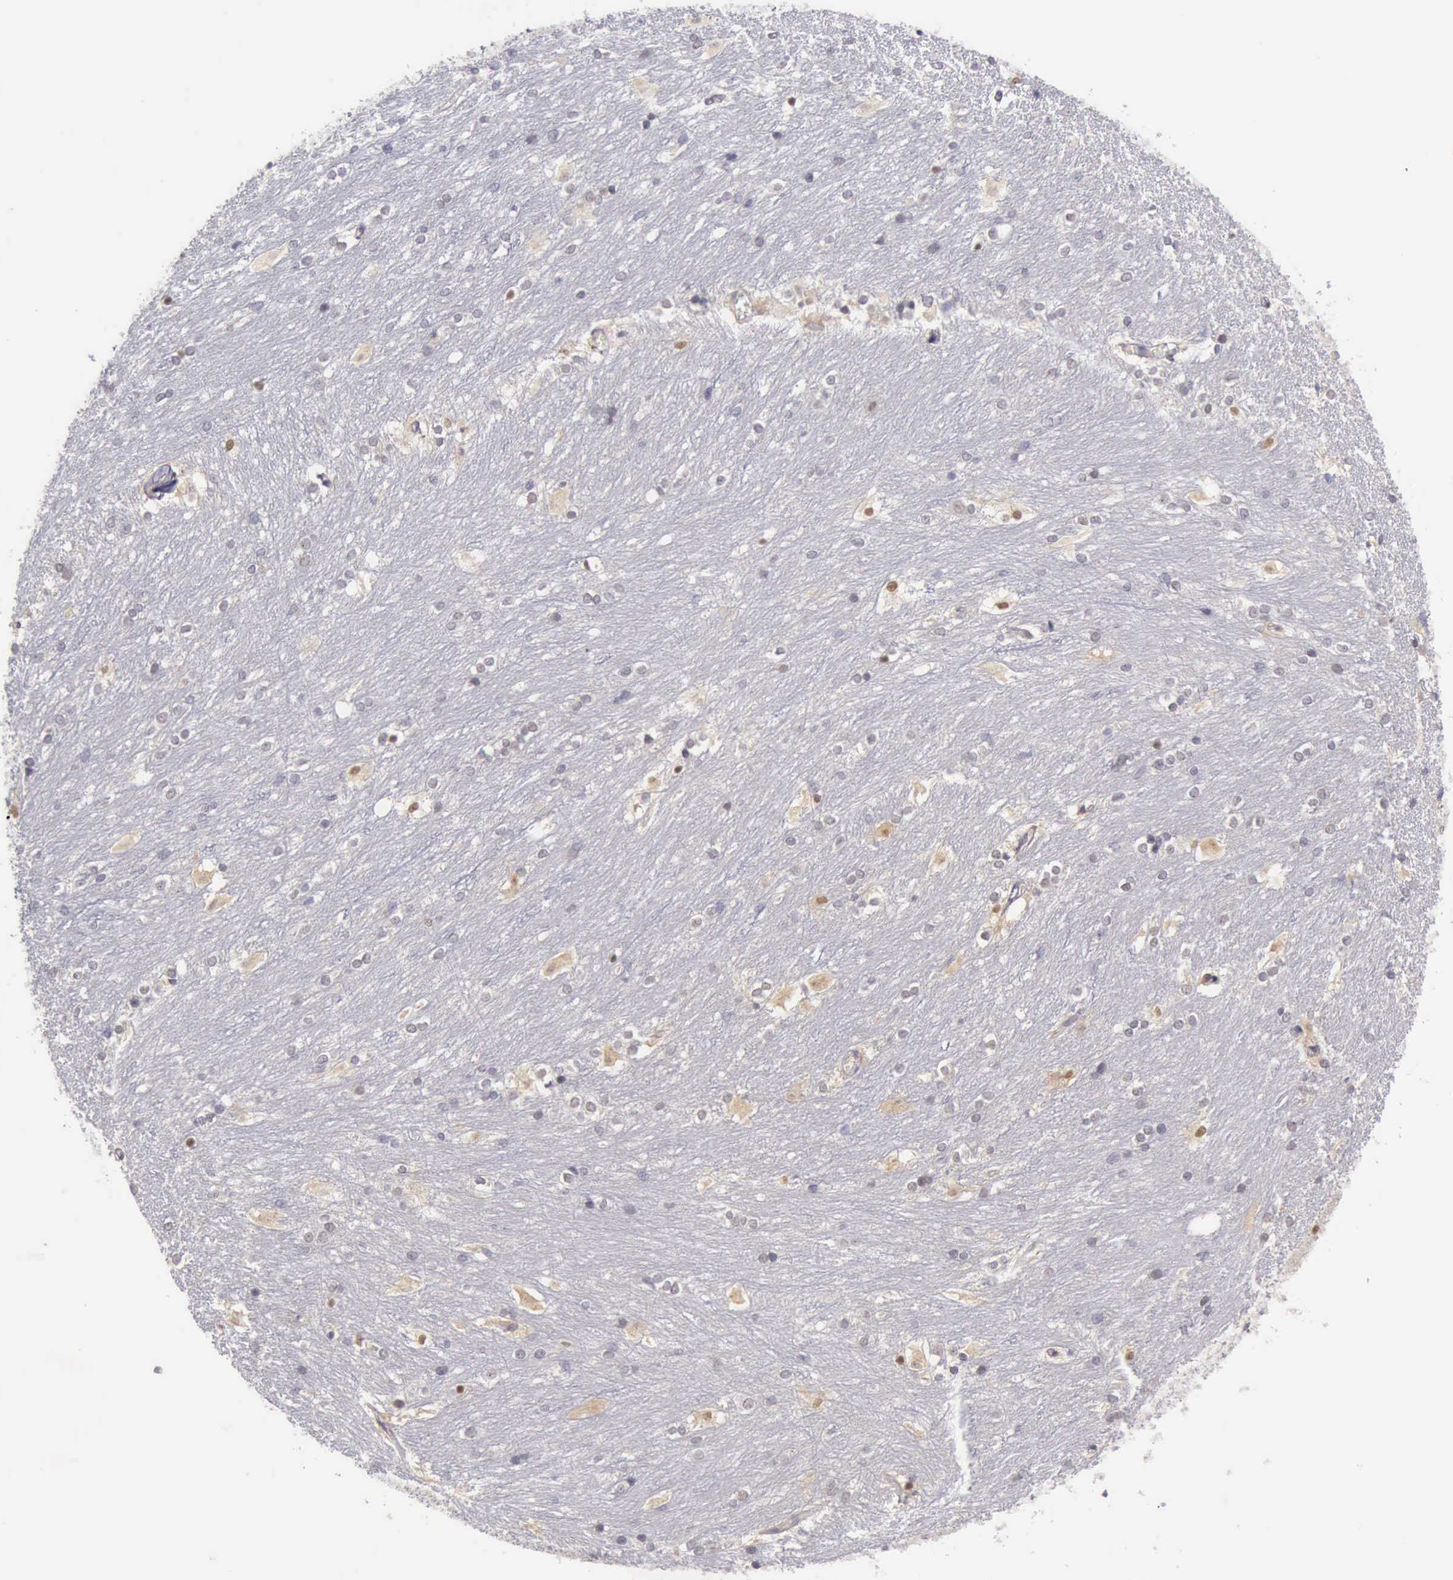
{"staining": {"intensity": "moderate", "quantity": "25%-75%", "location": "nuclear"}, "tissue": "caudate", "cell_type": "Glial cells", "image_type": "normal", "snomed": [{"axis": "morphology", "description": "Normal tissue, NOS"}, {"axis": "topography", "description": "Lateral ventricle wall"}], "caption": "A high-resolution image shows immunohistochemistry staining of unremarkable caudate, which exhibits moderate nuclear staining in approximately 25%-75% of glial cells.", "gene": "ARNT2", "patient": {"sex": "female", "age": 19}}